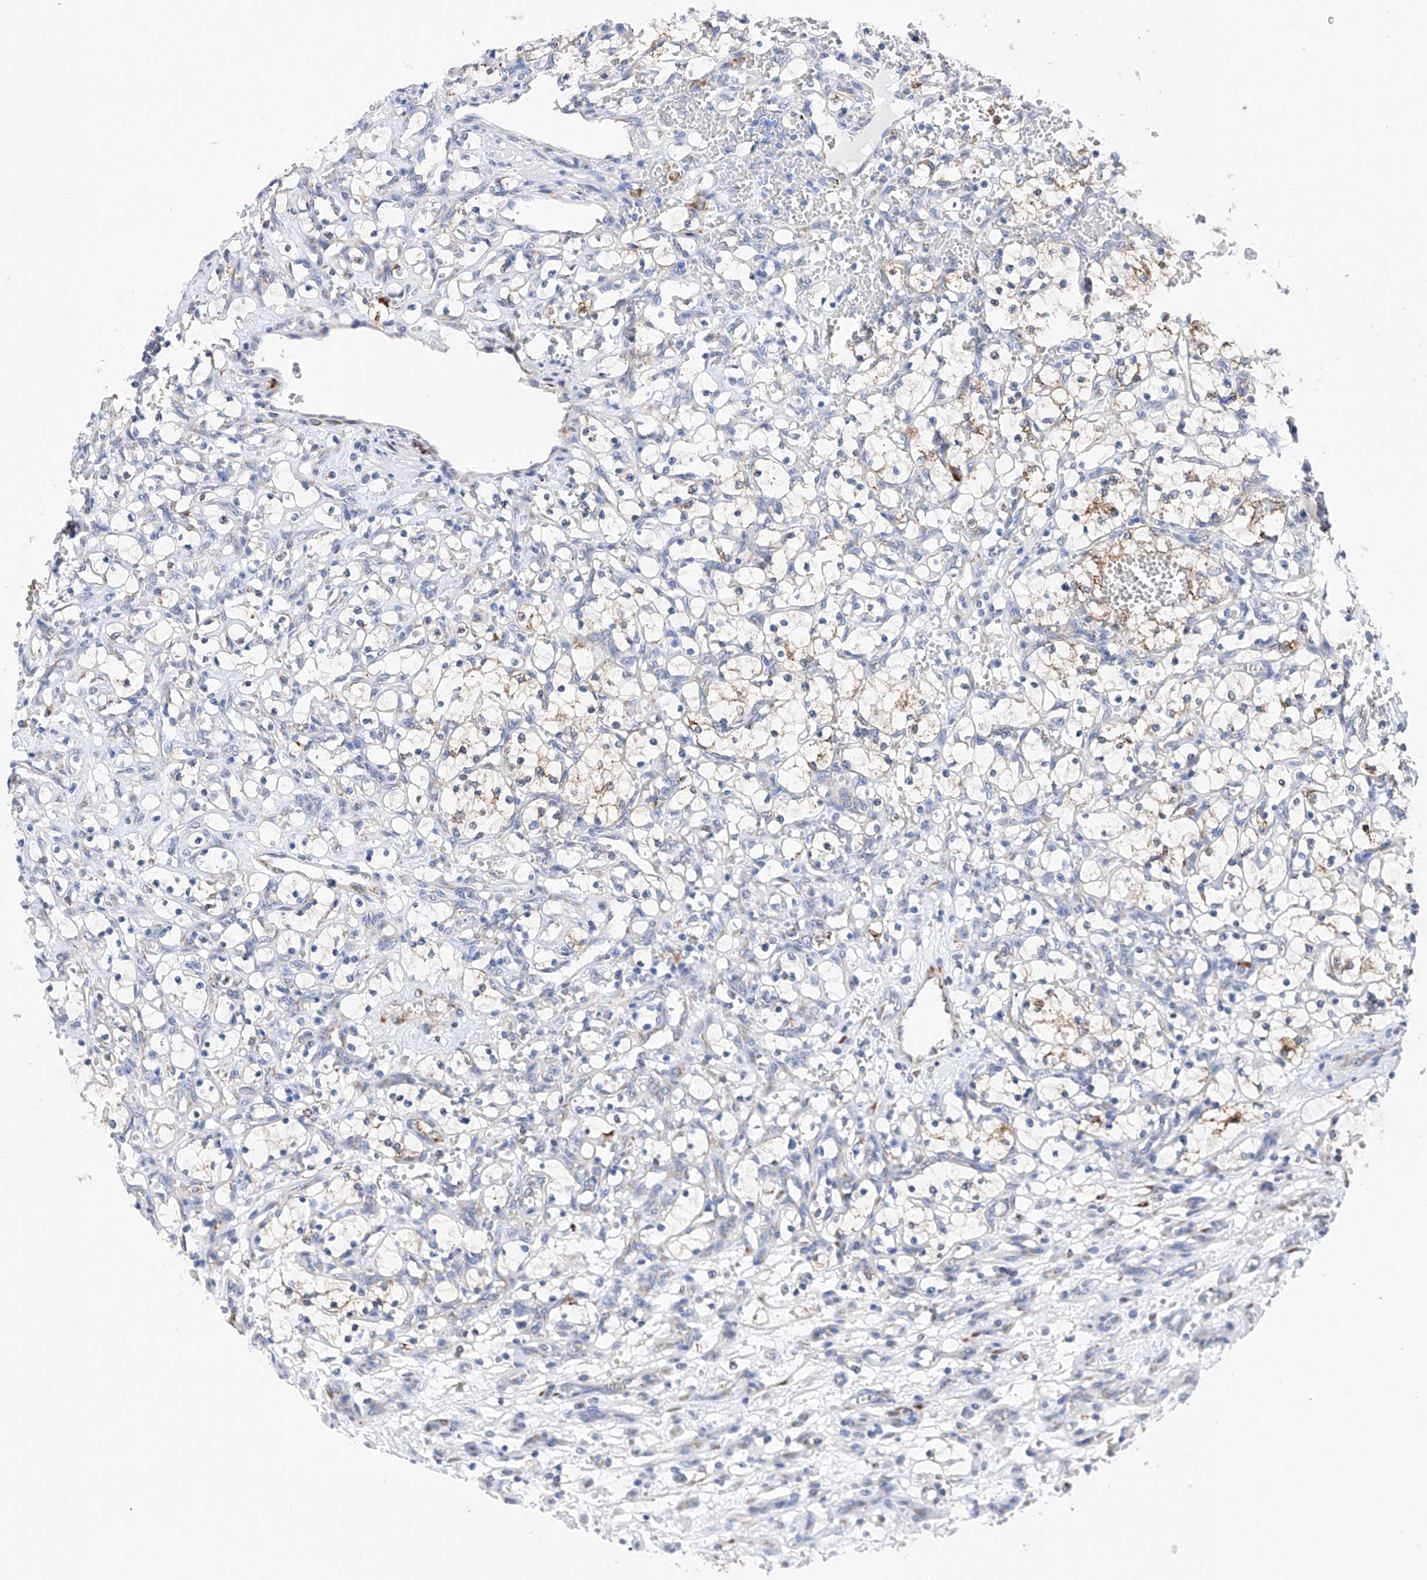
{"staining": {"intensity": "weak", "quantity": "25%-75%", "location": "cytoplasmic/membranous"}, "tissue": "renal cancer", "cell_type": "Tumor cells", "image_type": "cancer", "snomed": [{"axis": "morphology", "description": "Adenocarcinoma, NOS"}, {"axis": "topography", "description": "Kidney"}], "caption": "Human renal adenocarcinoma stained with a protein marker reveals weak staining in tumor cells.", "gene": "PDIA5", "patient": {"sex": "female", "age": 69}}